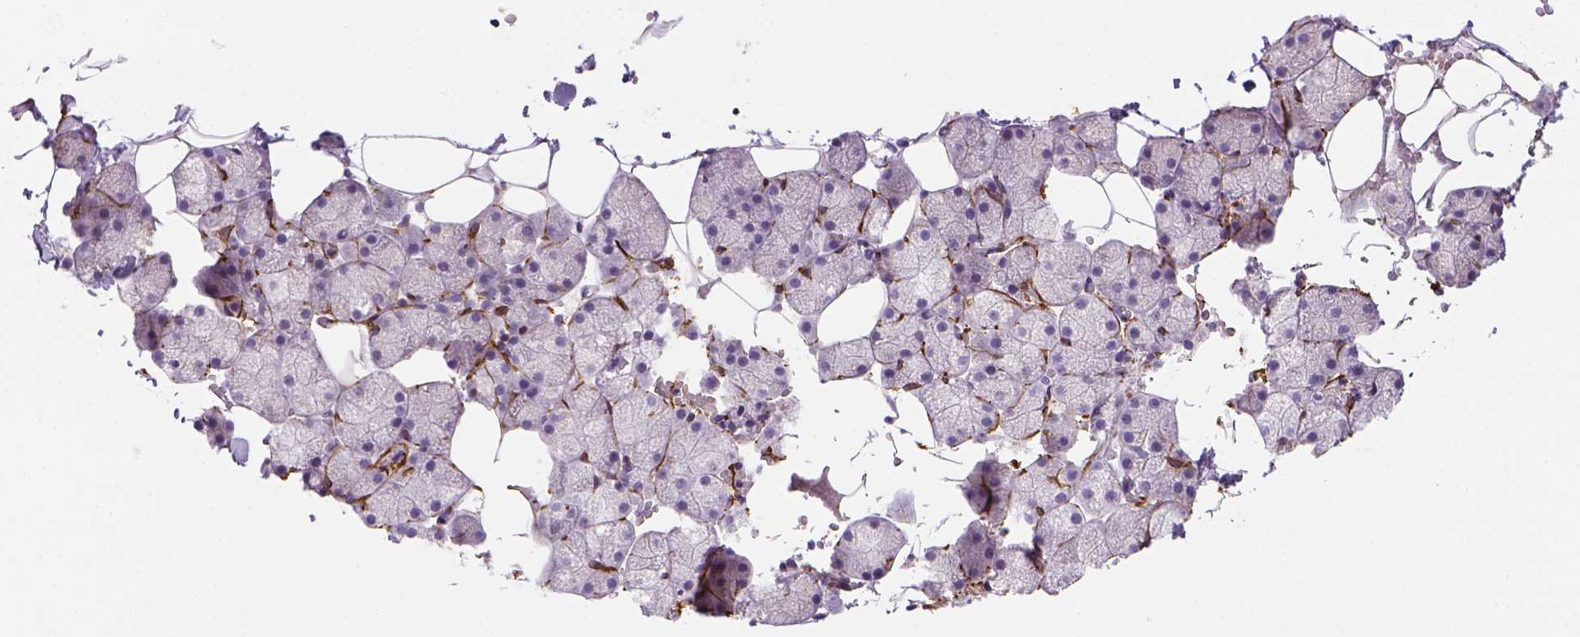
{"staining": {"intensity": "strong", "quantity": "<25%", "location": "cytoplasmic/membranous"}, "tissue": "salivary gland", "cell_type": "Glandular cells", "image_type": "normal", "snomed": [{"axis": "morphology", "description": "Normal tissue, NOS"}, {"axis": "topography", "description": "Salivary gland"}], "caption": "IHC micrograph of unremarkable salivary gland: salivary gland stained using immunohistochemistry (IHC) reveals medium levels of strong protein expression localized specifically in the cytoplasmic/membranous of glandular cells, appearing as a cytoplasmic/membranous brown color.", "gene": "CACNB1", "patient": {"sex": "male", "age": 38}}